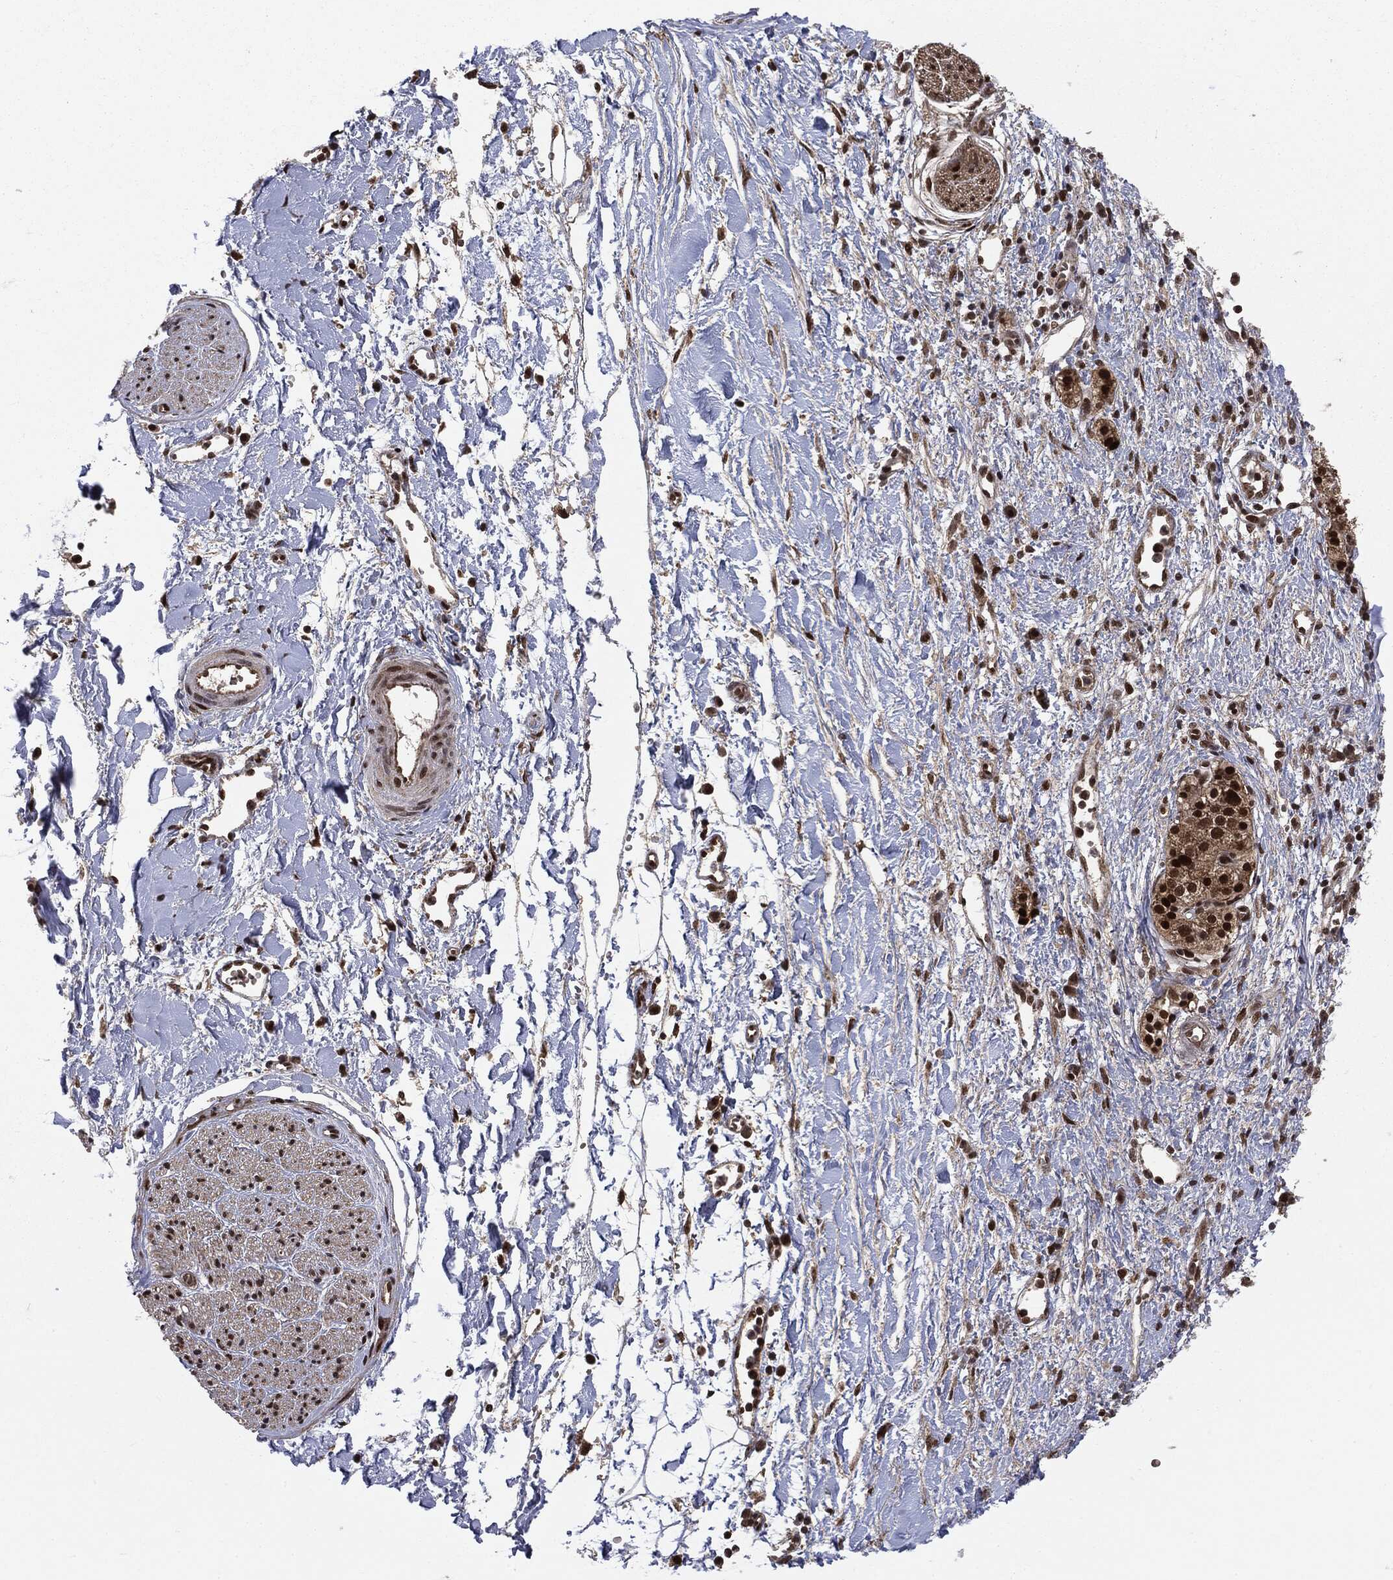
{"staining": {"intensity": "moderate", "quantity": "25%-75%", "location": "nuclear"}, "tissue": "soft tissue", "cell_type": "Fibroblasts", "image_type": "normal", "snomed": [{"axis": "morphology", "description": "Normal tissue, NOS"}, {"axis": "morphology", "description": "Adenocarcinoma, NOS"}, {"axis": "topography", "description": "Pancreas"}, {"axis": "topography", "description": "Peripheral nerve tissue"}], "caption": "A brown stain labels moderate nuclear expression of a protein in fibroblasts of benign soft tissue. Ihc stains the protein of interest in brown and the nuclei are stained blue.", "gene": "PTPA", "patient": {"sex": "male", "age": 61}}